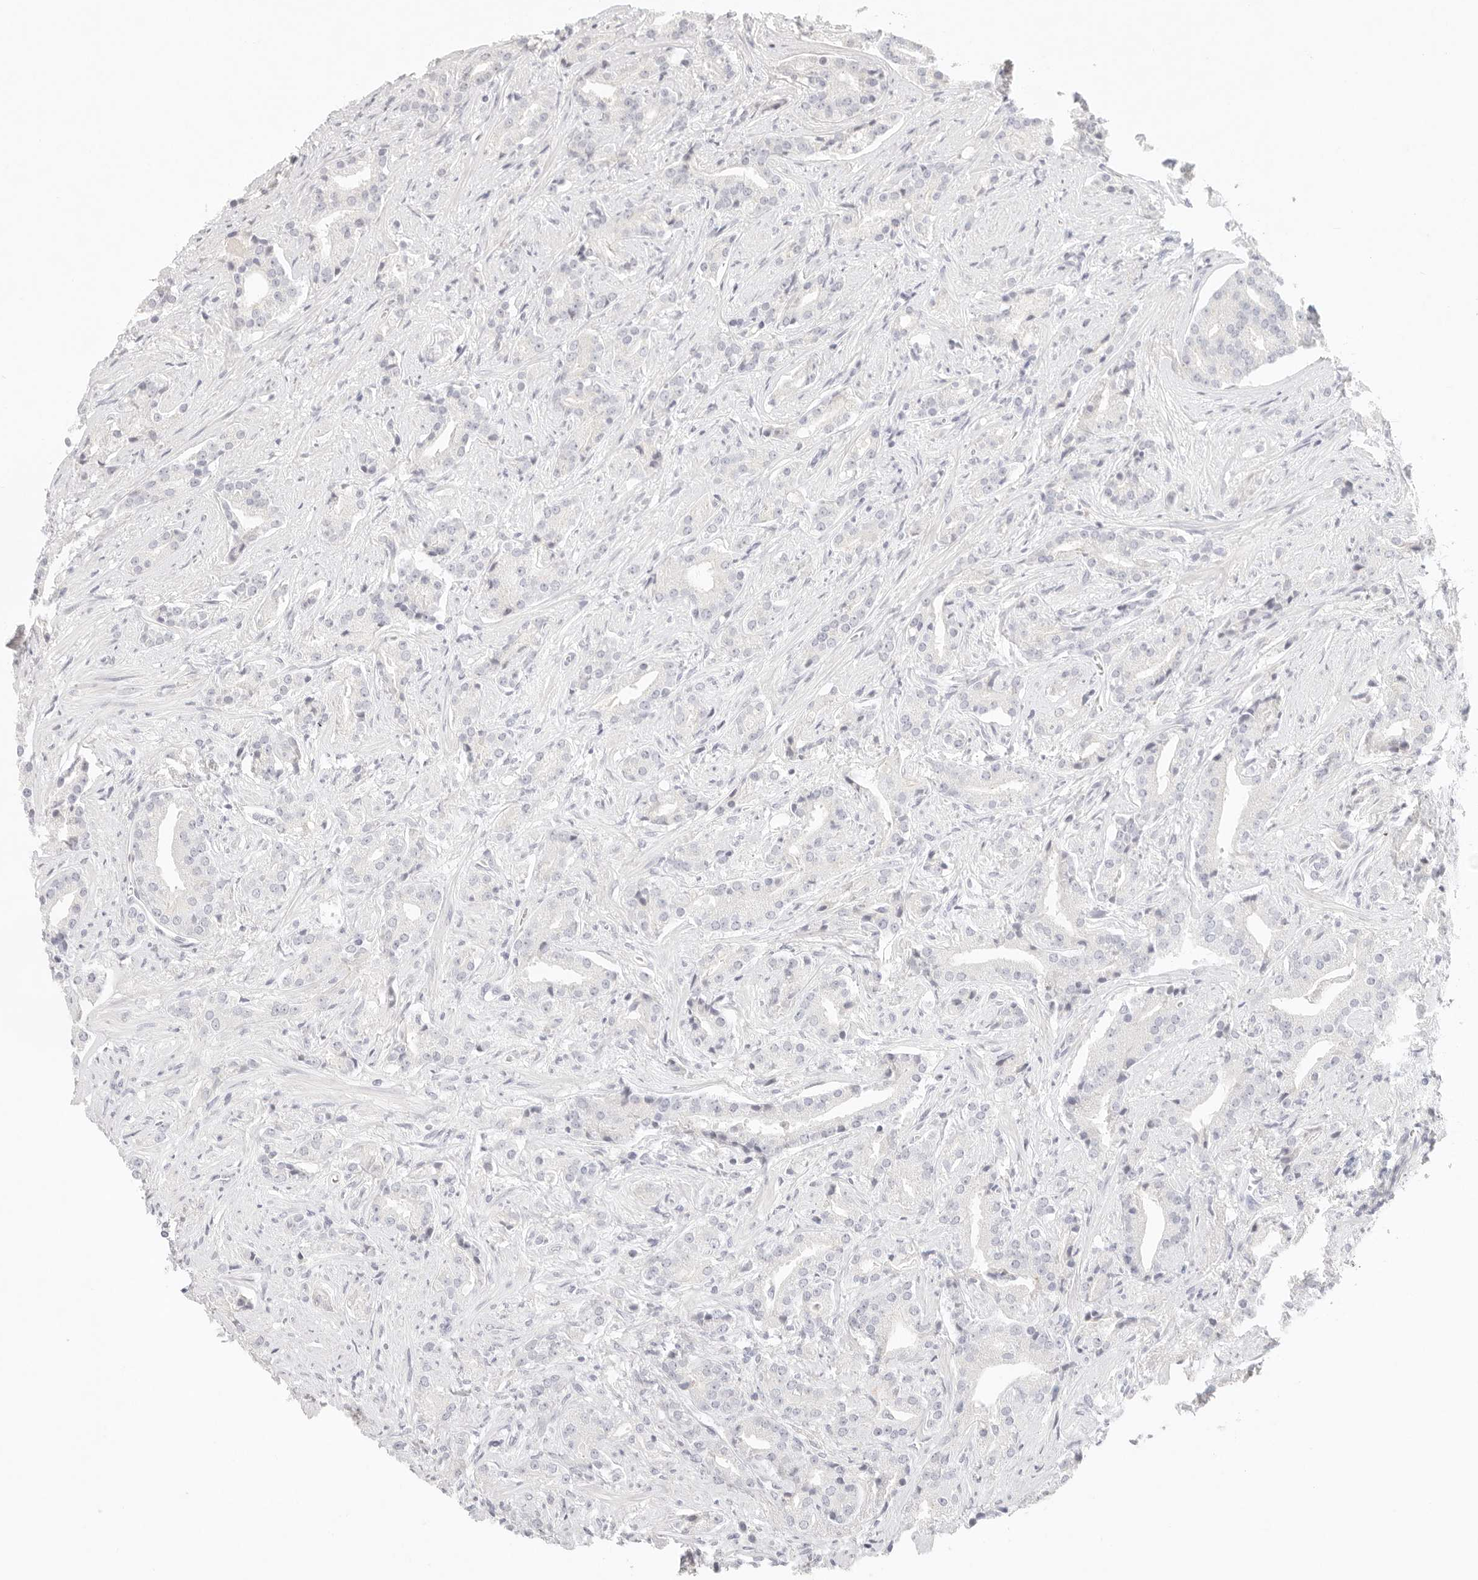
{"staining": {"intensity": "negative", "quantity": "none", "location": "none"}, "tissue": "prostate cancer", "cell_type": "Tumor cells", "image_type": "cancer", "snomed": [{"axis": "morphology", "description": "Adenocarcinoma, Low grade"}, {"axis": "topography", "description": "Prostate"}], "caption": "IHC photomicrograph of neoplastic tissue: human prostate cancer stained with DAB displays no significant protein positivity in tumor cells.", "gene": "CEP120", "patient": {"sex": "male", "age": 67}}